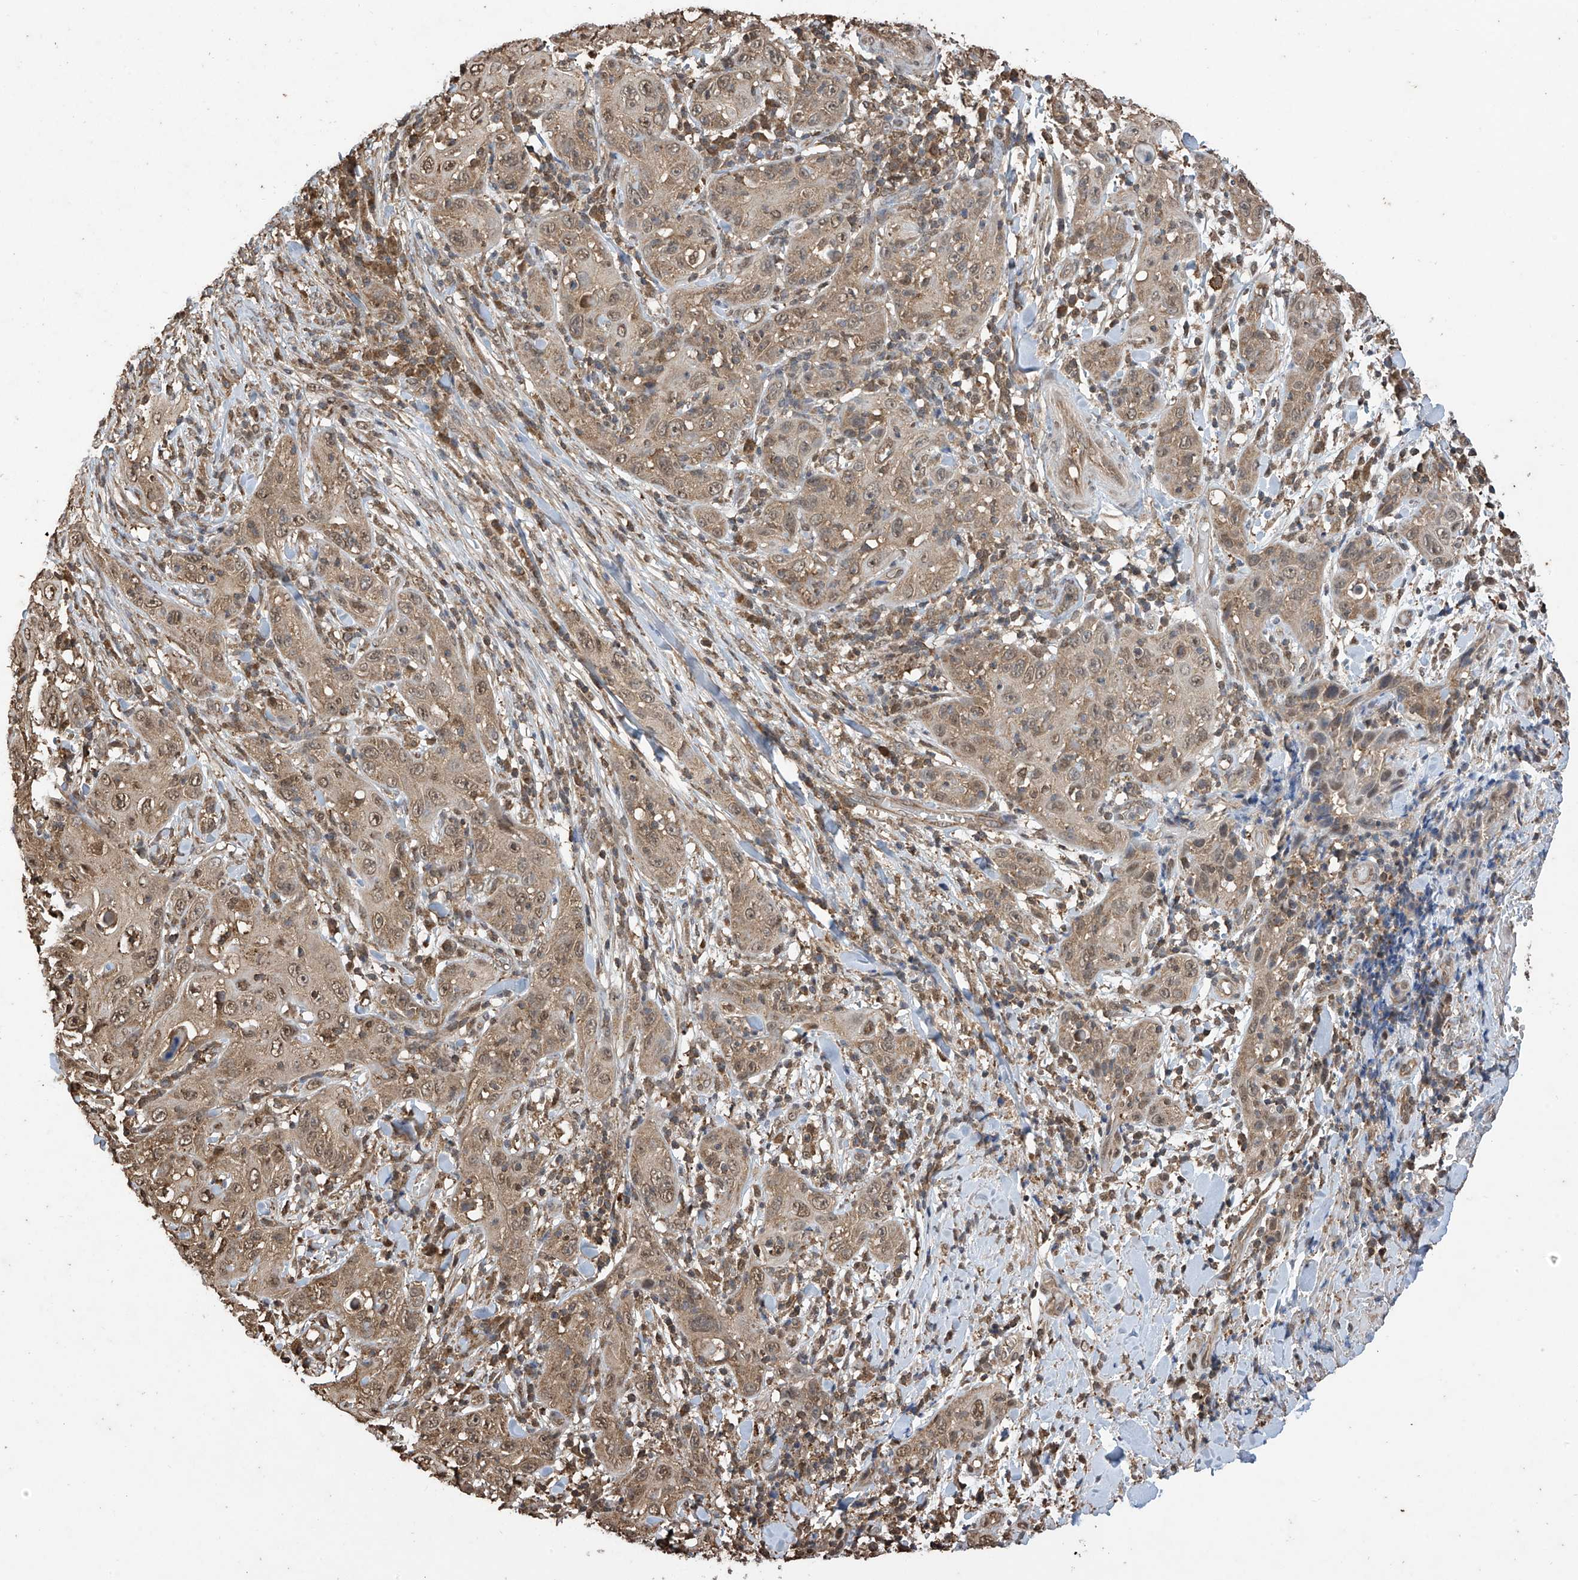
{"staining": {"intensity": "moderate", "quantity": ">75%", "location": "cytoplasmic/membranous,nuclear"}, "tissue": "skin cancer", "cell_type": "Tumor cells", "image_type": "cancer", "snomed": [{"axis": "morphology", "description": "Squamous cell carcinoma, NOS"}, {"axis": "topography", "description": "Skin"}], "caption": "IHC of skin cancer (squamous cell carcinoma) reveals medium levels of moderate cytoplasmic/membranous and nuclear positivity in approximately >75% of tumor cells.", "gene": "PNPT1", "patient": {"sex": "female", "age": 88}}